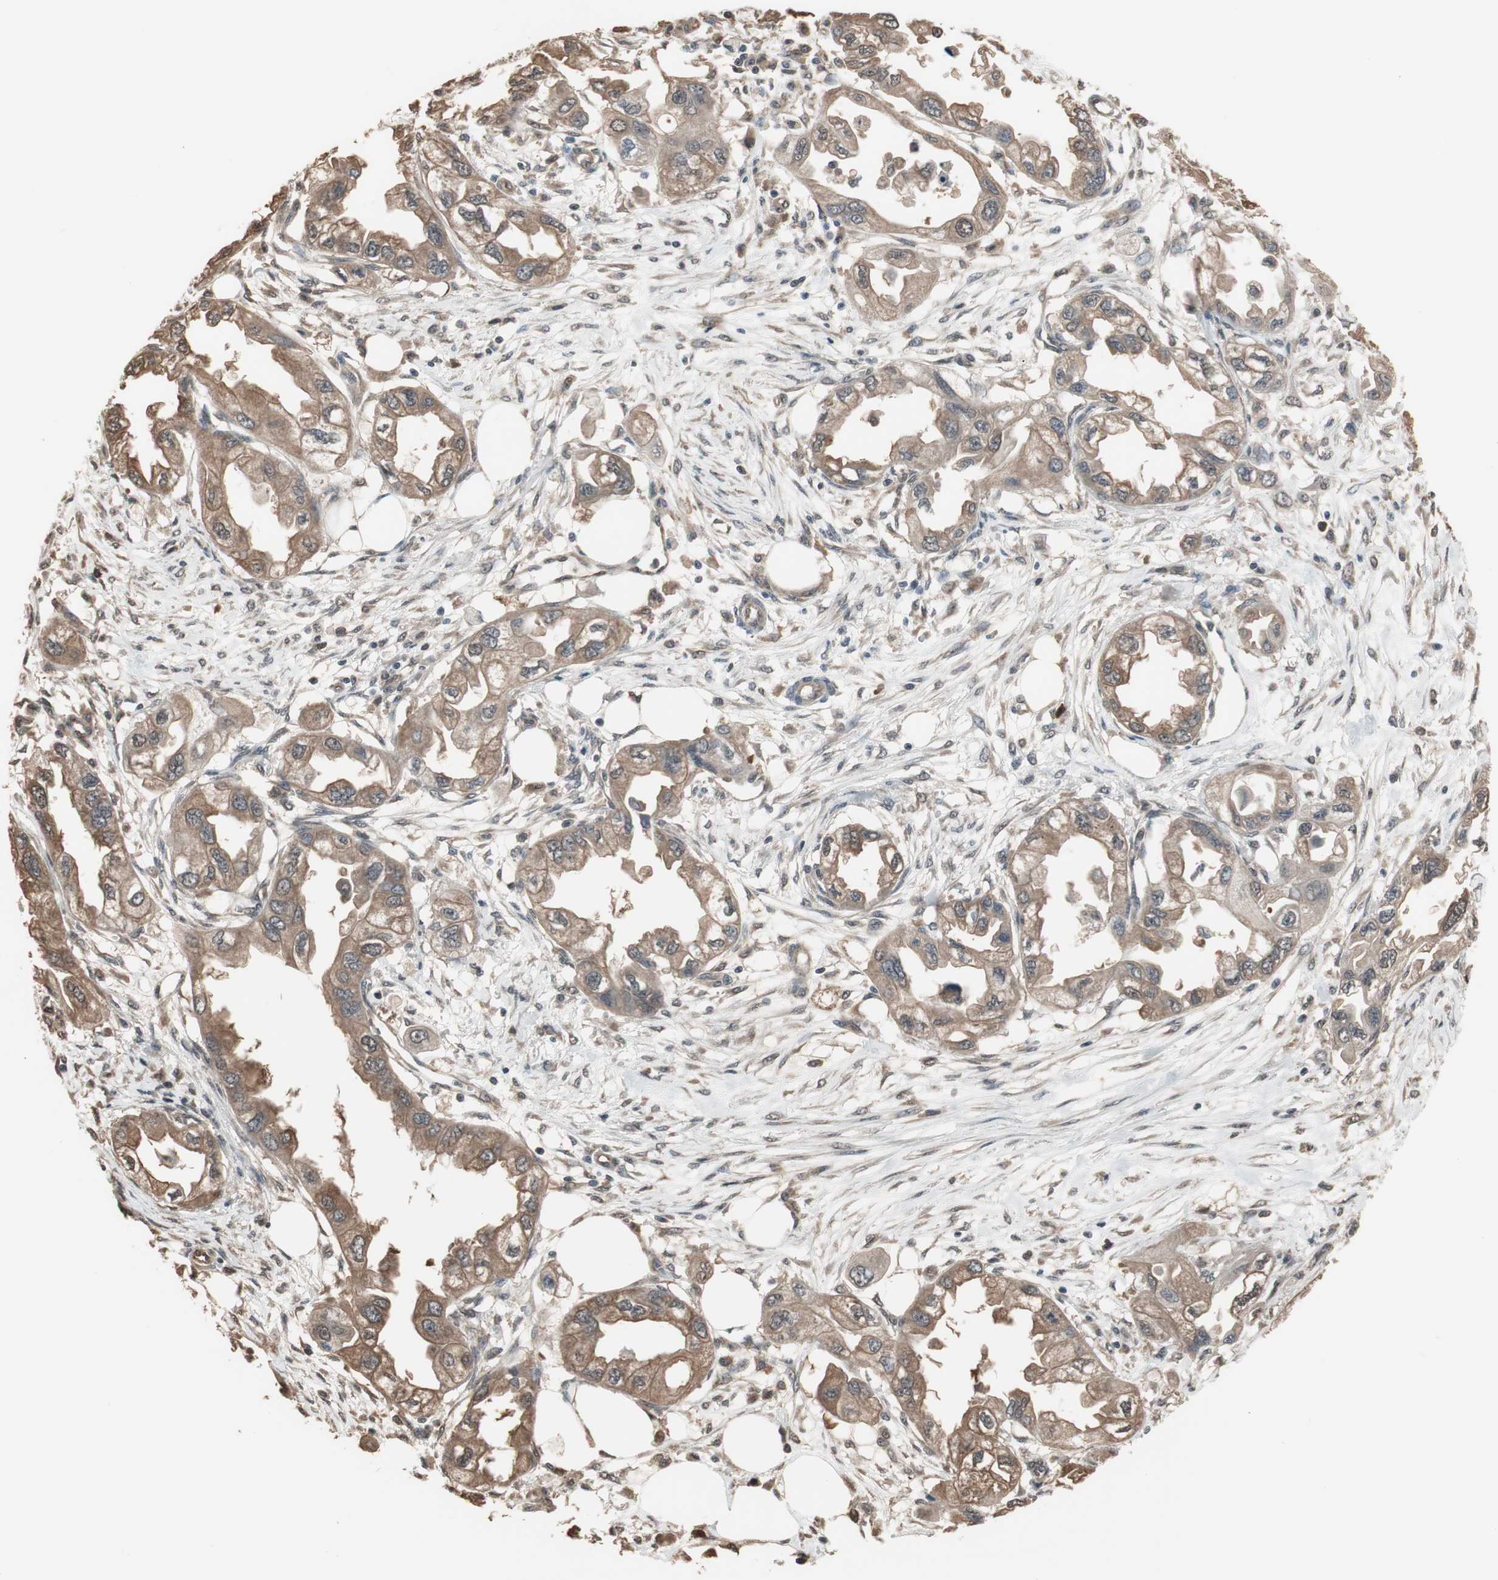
{"staining": {"intensity": "moderate", "quantity": ">75%", "location": "cytoplasmic/membranous"}, "tissue": "endometrial cancer", "cell_type": "Tumor cells", "image_type": "cancer", "snomed": [{"axis": "morphology", "description": "Adenocarcinoma, NOS"}, {"axis": "topography", "description": "Endometrium"}], "caption": "This is a histology image of IHC staining of endometrial adenocarcinoma, which shows moderate staining in the cytoplasmic/membranous of tumor cells.", "gene": "PNPLA7", "patient": {"sex": "female", "age": 67}}